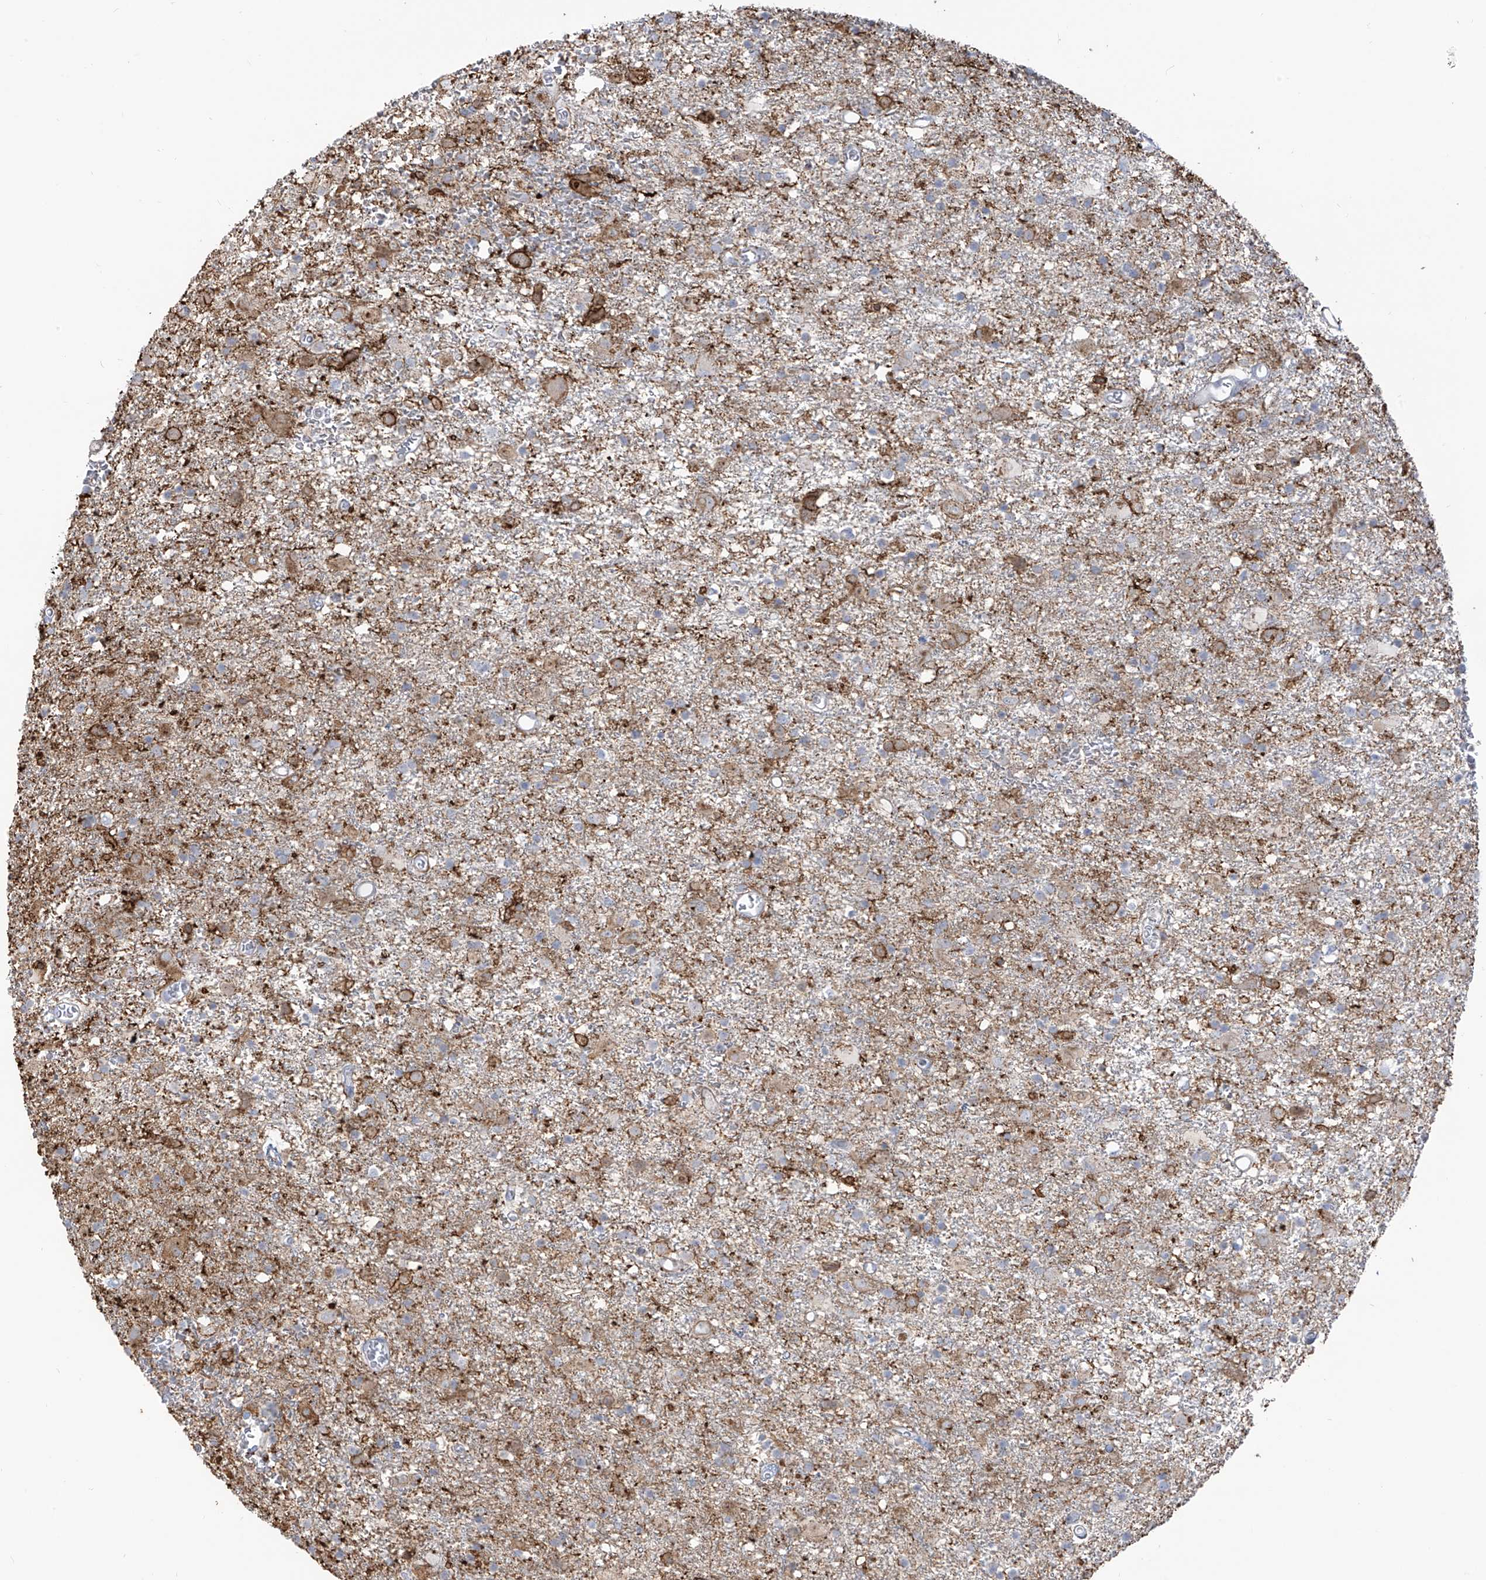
{"staining": {"intensity": "negative", "quantity": "none", "location": "none"}, "tissue": "glioma", "cell_type": "Tumor cells", "image_type": "cancer", "snomed": [{"axis": "morphology", "description": "Glioma, malignant, Low grade"}, {"axis": "topography", "description": "Brain"}], "caption": "This is a photomicrograph of immunohistochemistry staining of malignant glioma (low-grade), which shows no staining in tumor cells.", "gene": "NOTO", "patient": {"sex": "male", "age": 65}}